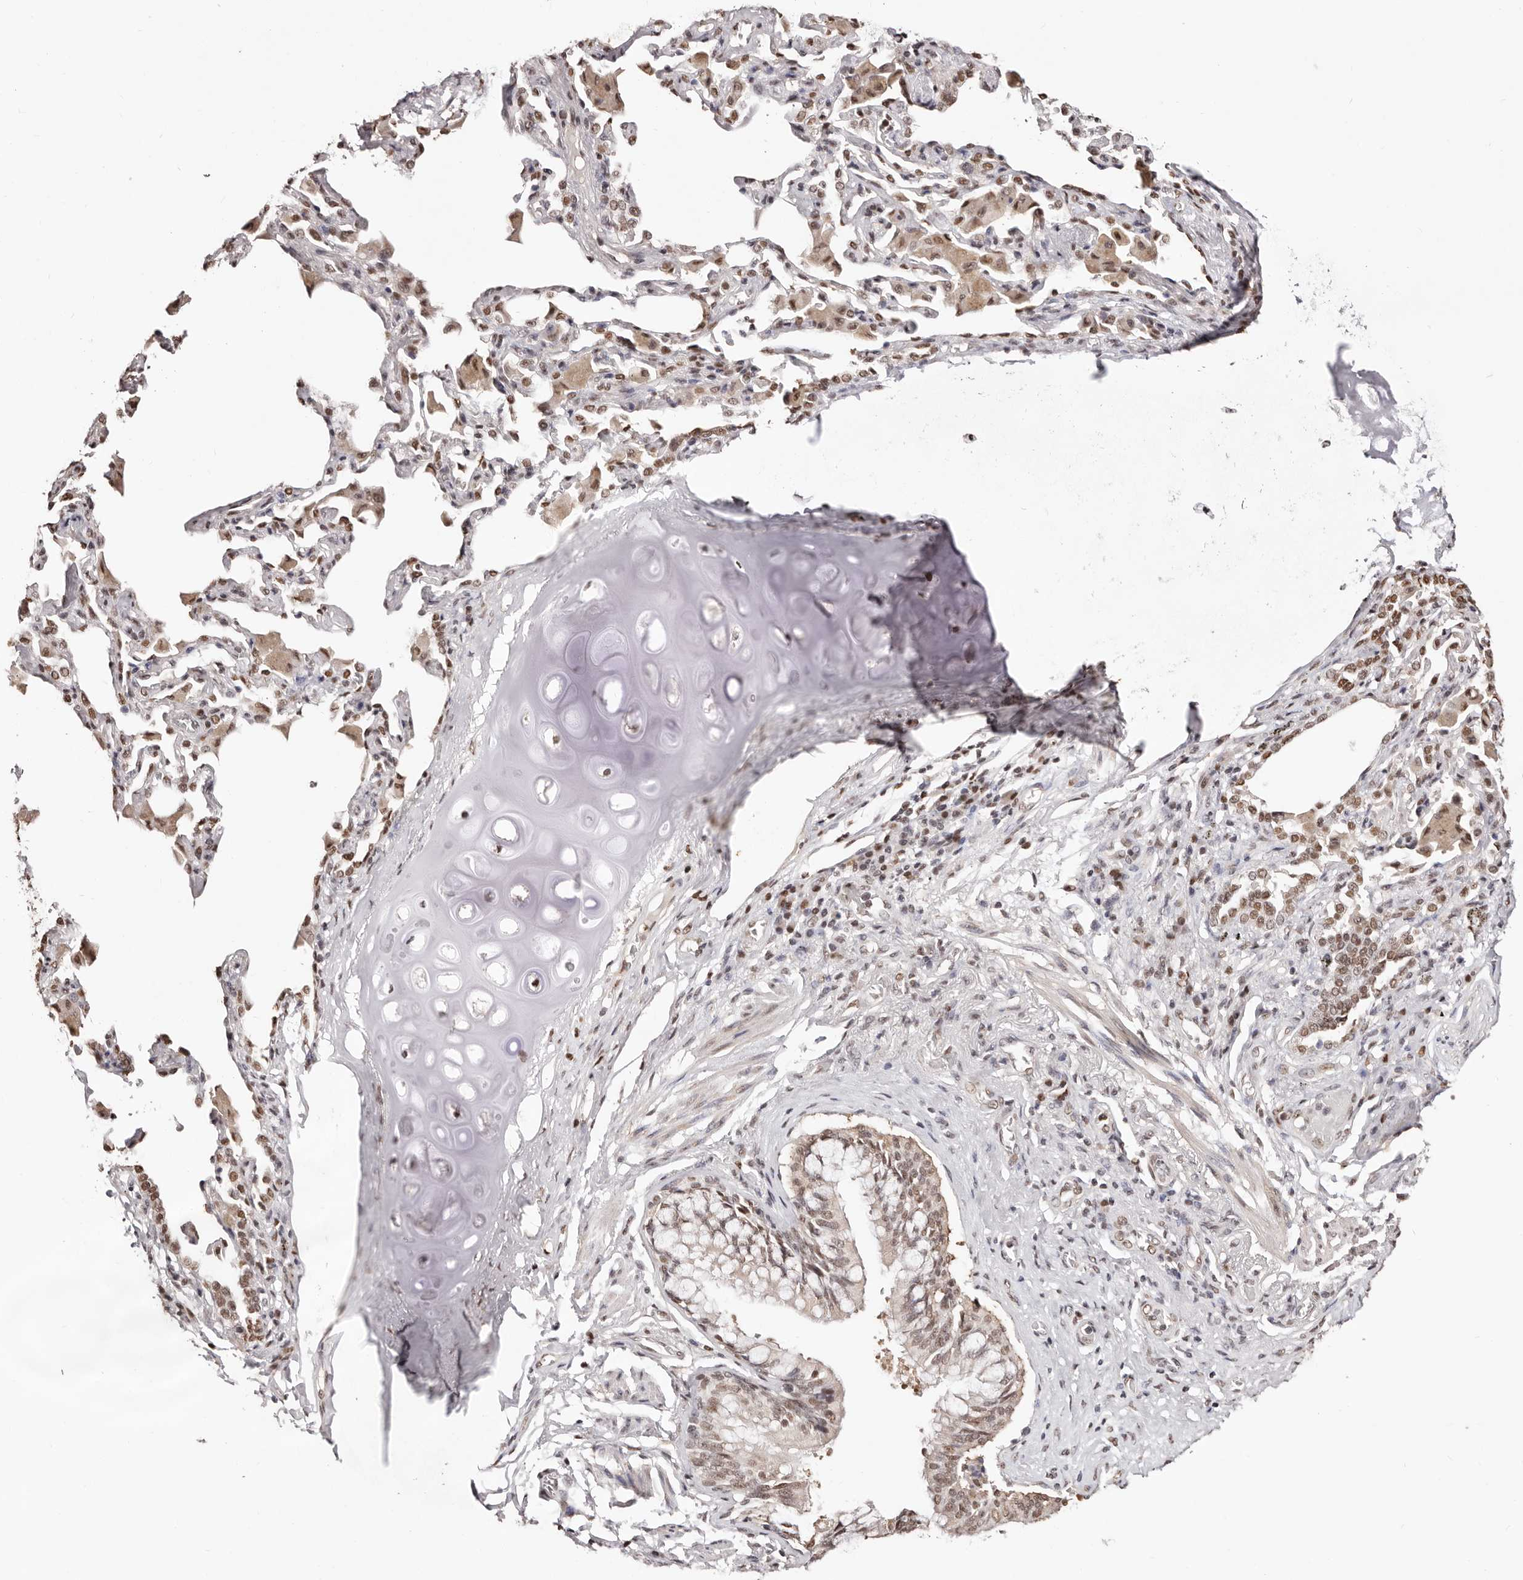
{"staining": {"intensity": "moderate", "quantity": ">75%", "location": "cytoplasmic/membranous,nuclear"}, "tissue": "bronchus", "cell_type": "Respiratory epithelial cells", "image_type": "normal", "snomed": [{"axis": "morphology", "description": "Normal tissue, NOS"}, {"axis": "morphology", "description": "Inflammation, NOS"}, {"axis": "topography", "description": "Lung"}], "caption": "Moderate cytoplasmic/membranous,nuclear positivity is seen in about >75% of respiratory epithelial cells in benign bronchus.", "gene": "BICRAL", "patient": {"sex": "female", "age": 46}}